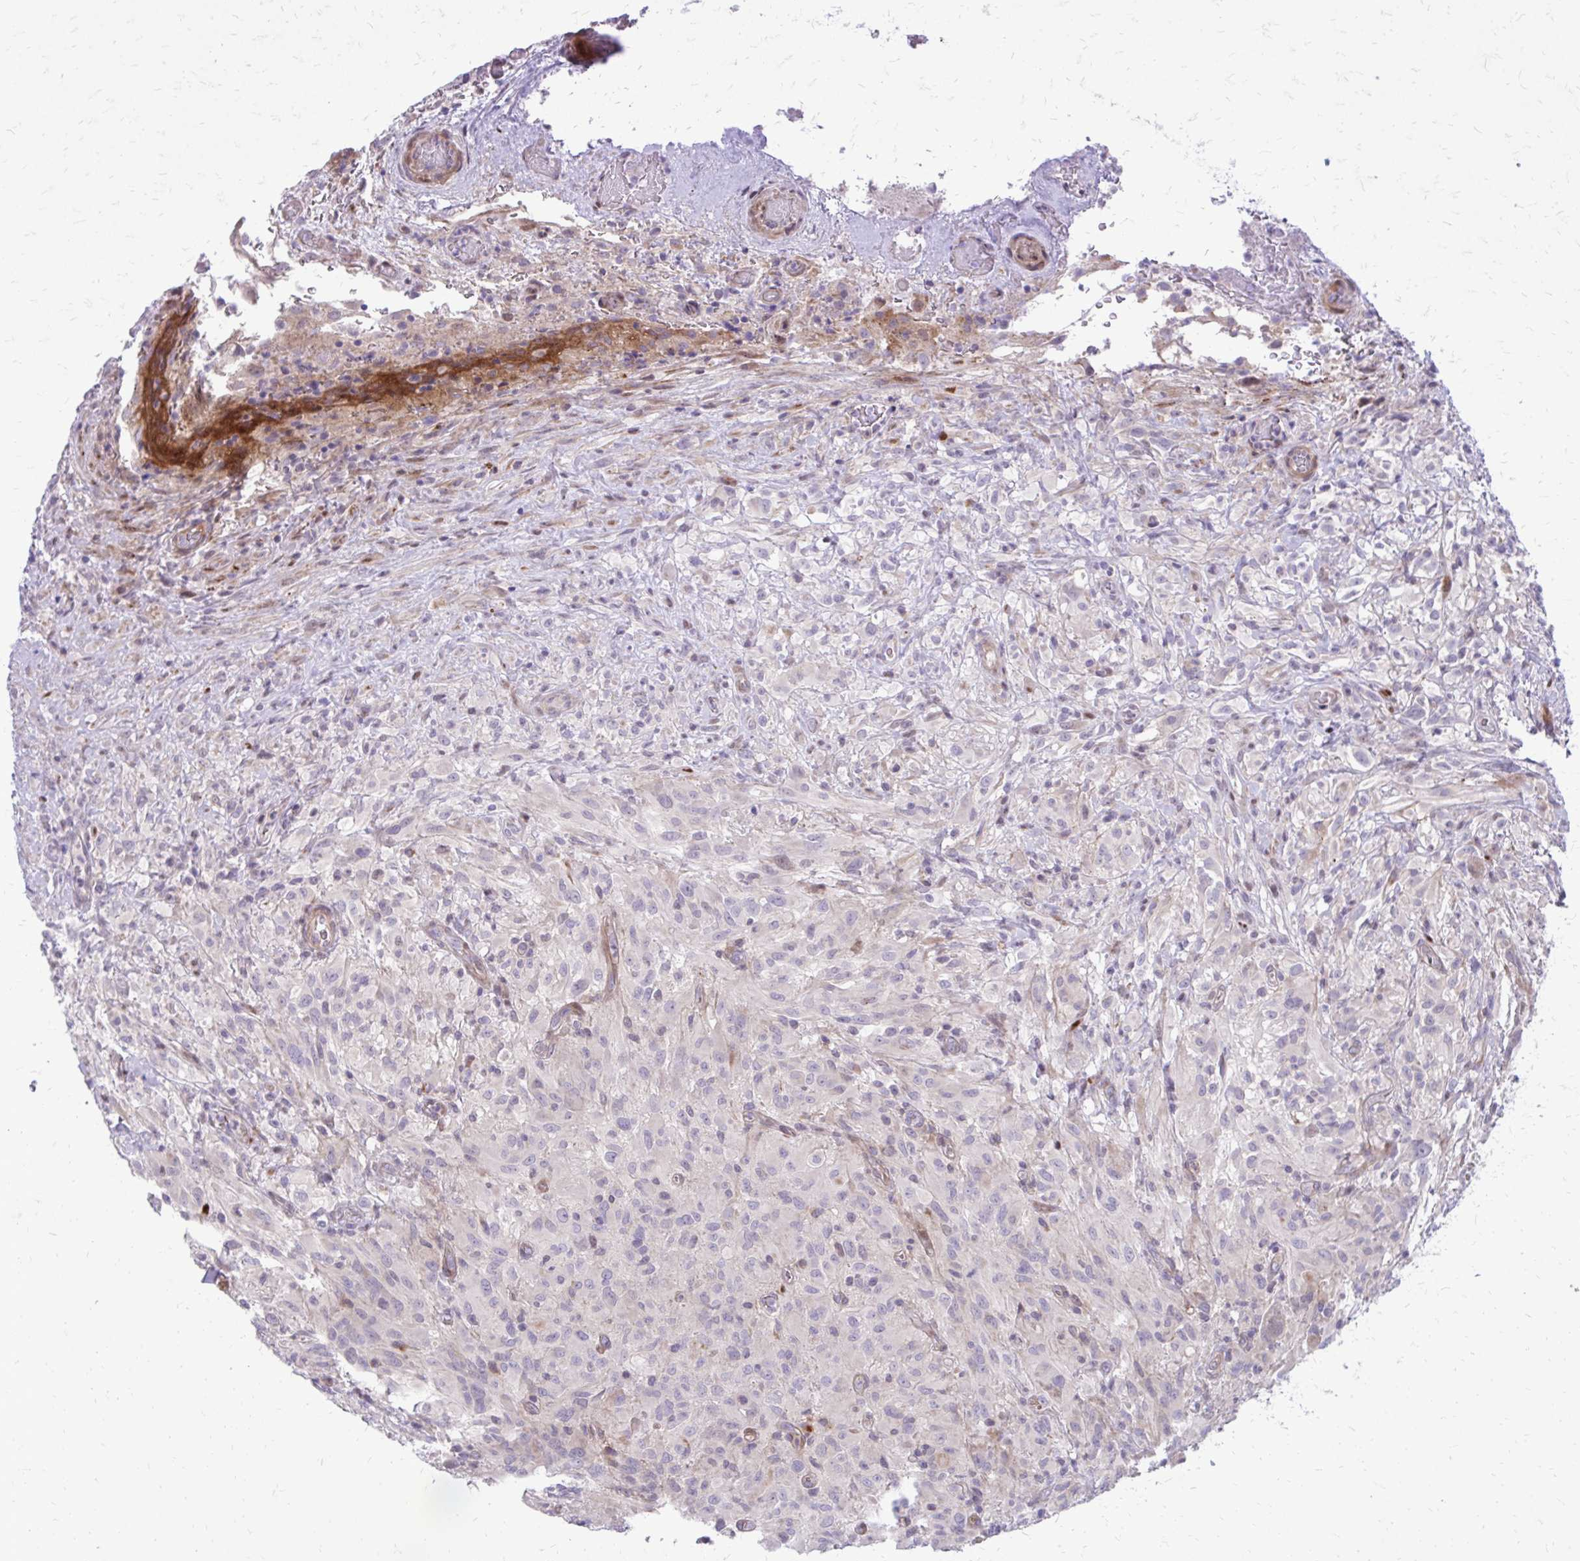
{"staining": {"intensity": "negative", "quantity": "none", "location": "none"}, "tissue": "glioma", "cell_type": "Tumor cells", "image_type": "cancer", "snomed": [{"axis": "morphology", "description": "Glioma, malignant, High grade"}, {"axis": "topography", "description": "Brain"}], "caption": "Immunohistochemistry (IHC) of human malignant glioma (high-grade) displays no expression in tumor cells.", "gene": "PPDPFL", "patient": {"sex": "male", "age": 71}}